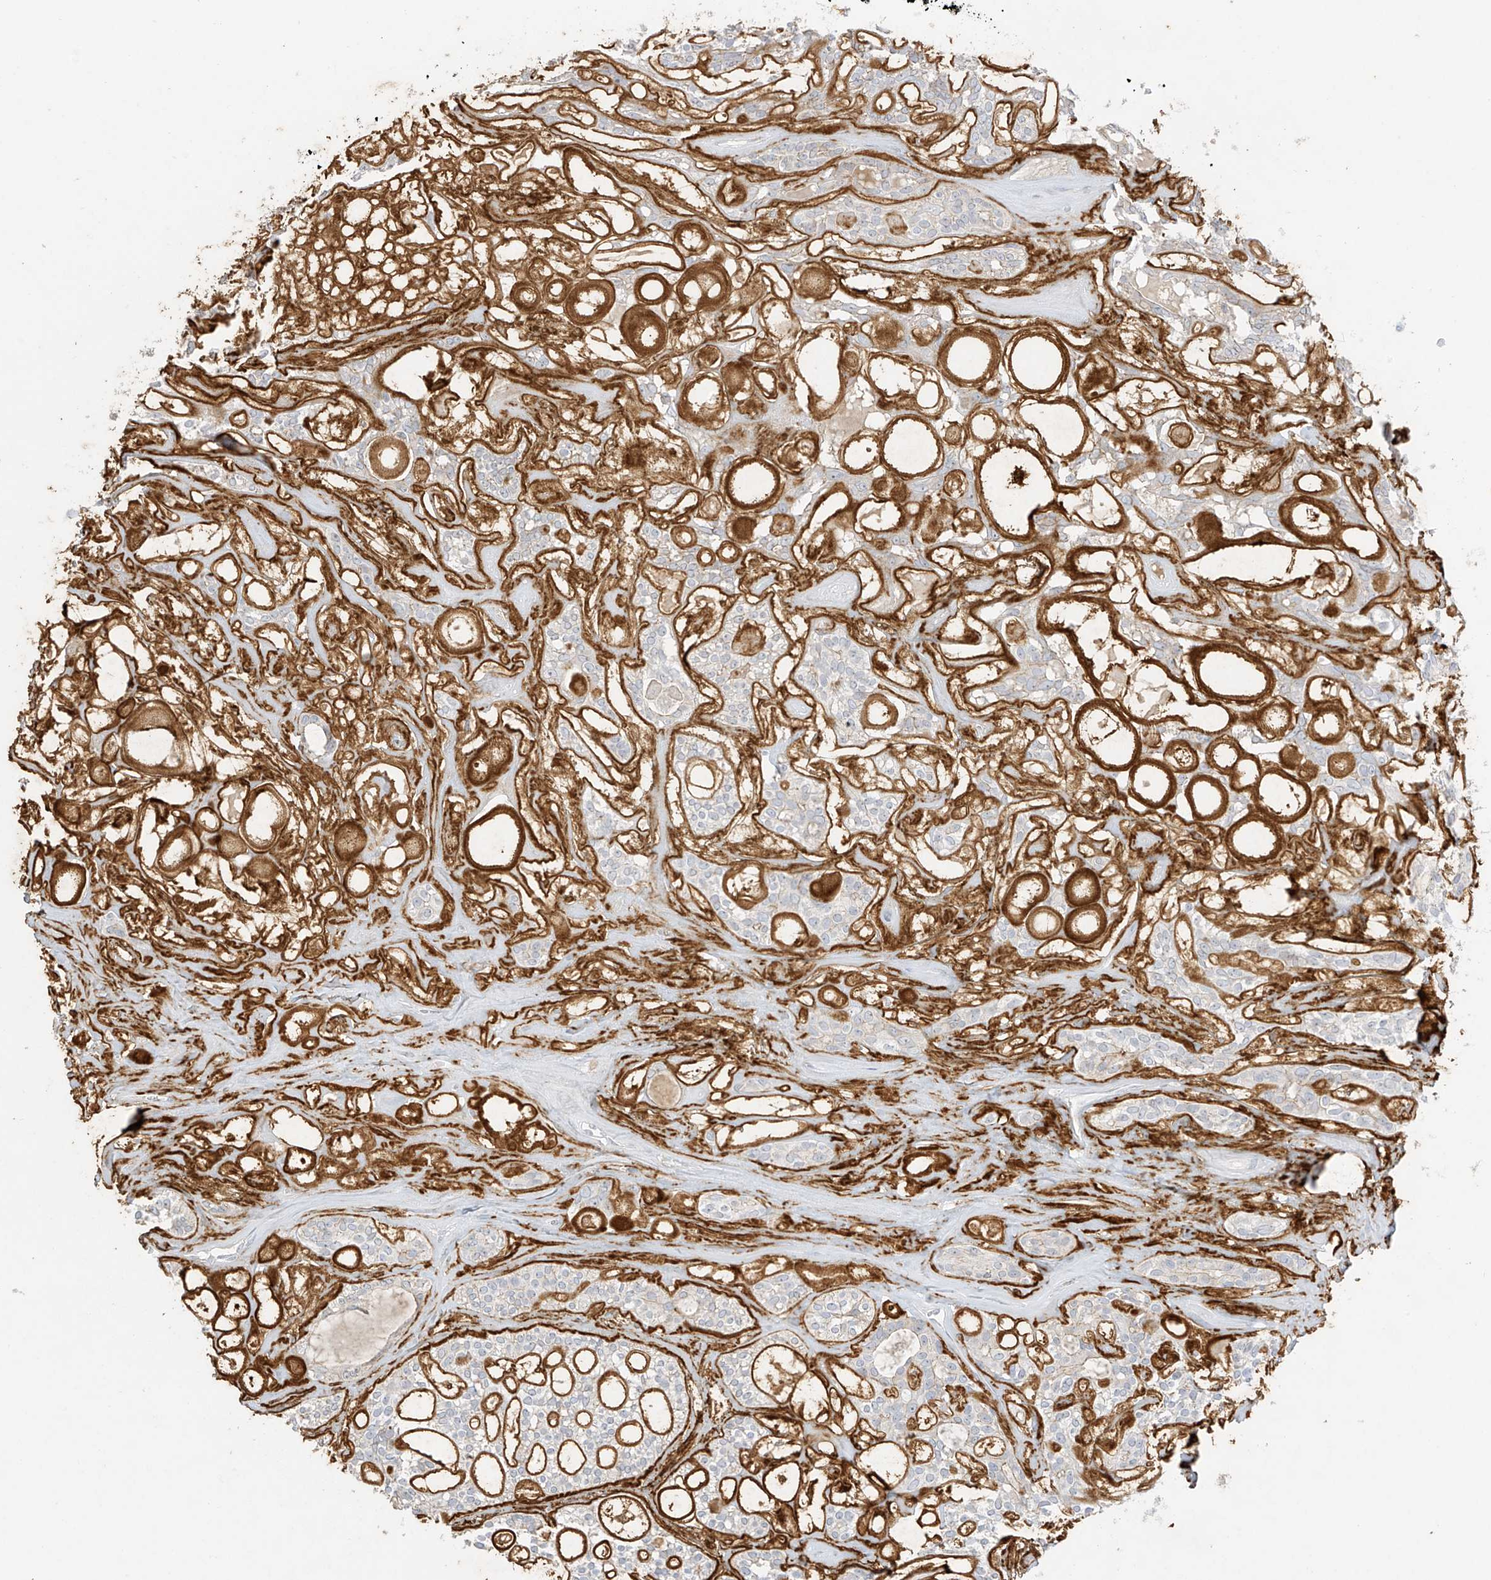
{"staining": {"intensity": "negative", "quantity": "none", "location": "none"}, "tissue": "head and neck cancer", "cell_type": "Tumor cells", "image_type": "cancer", "snomed": [{"axis": "morphology", "description": "Adenocarcinoma, NOS"}, {"axis": "topography", "description": "Head-Neck"}], "caption": "DAB immunohistochemical staining of human adenocarcinoma (head and neck) demonstrates no significant expression in tumor cells. (DAB immunohistochemistry with hematoxylin counter stain).", "gene": "ZBTB41", "patient": {"sex": "male", "age": 66}}